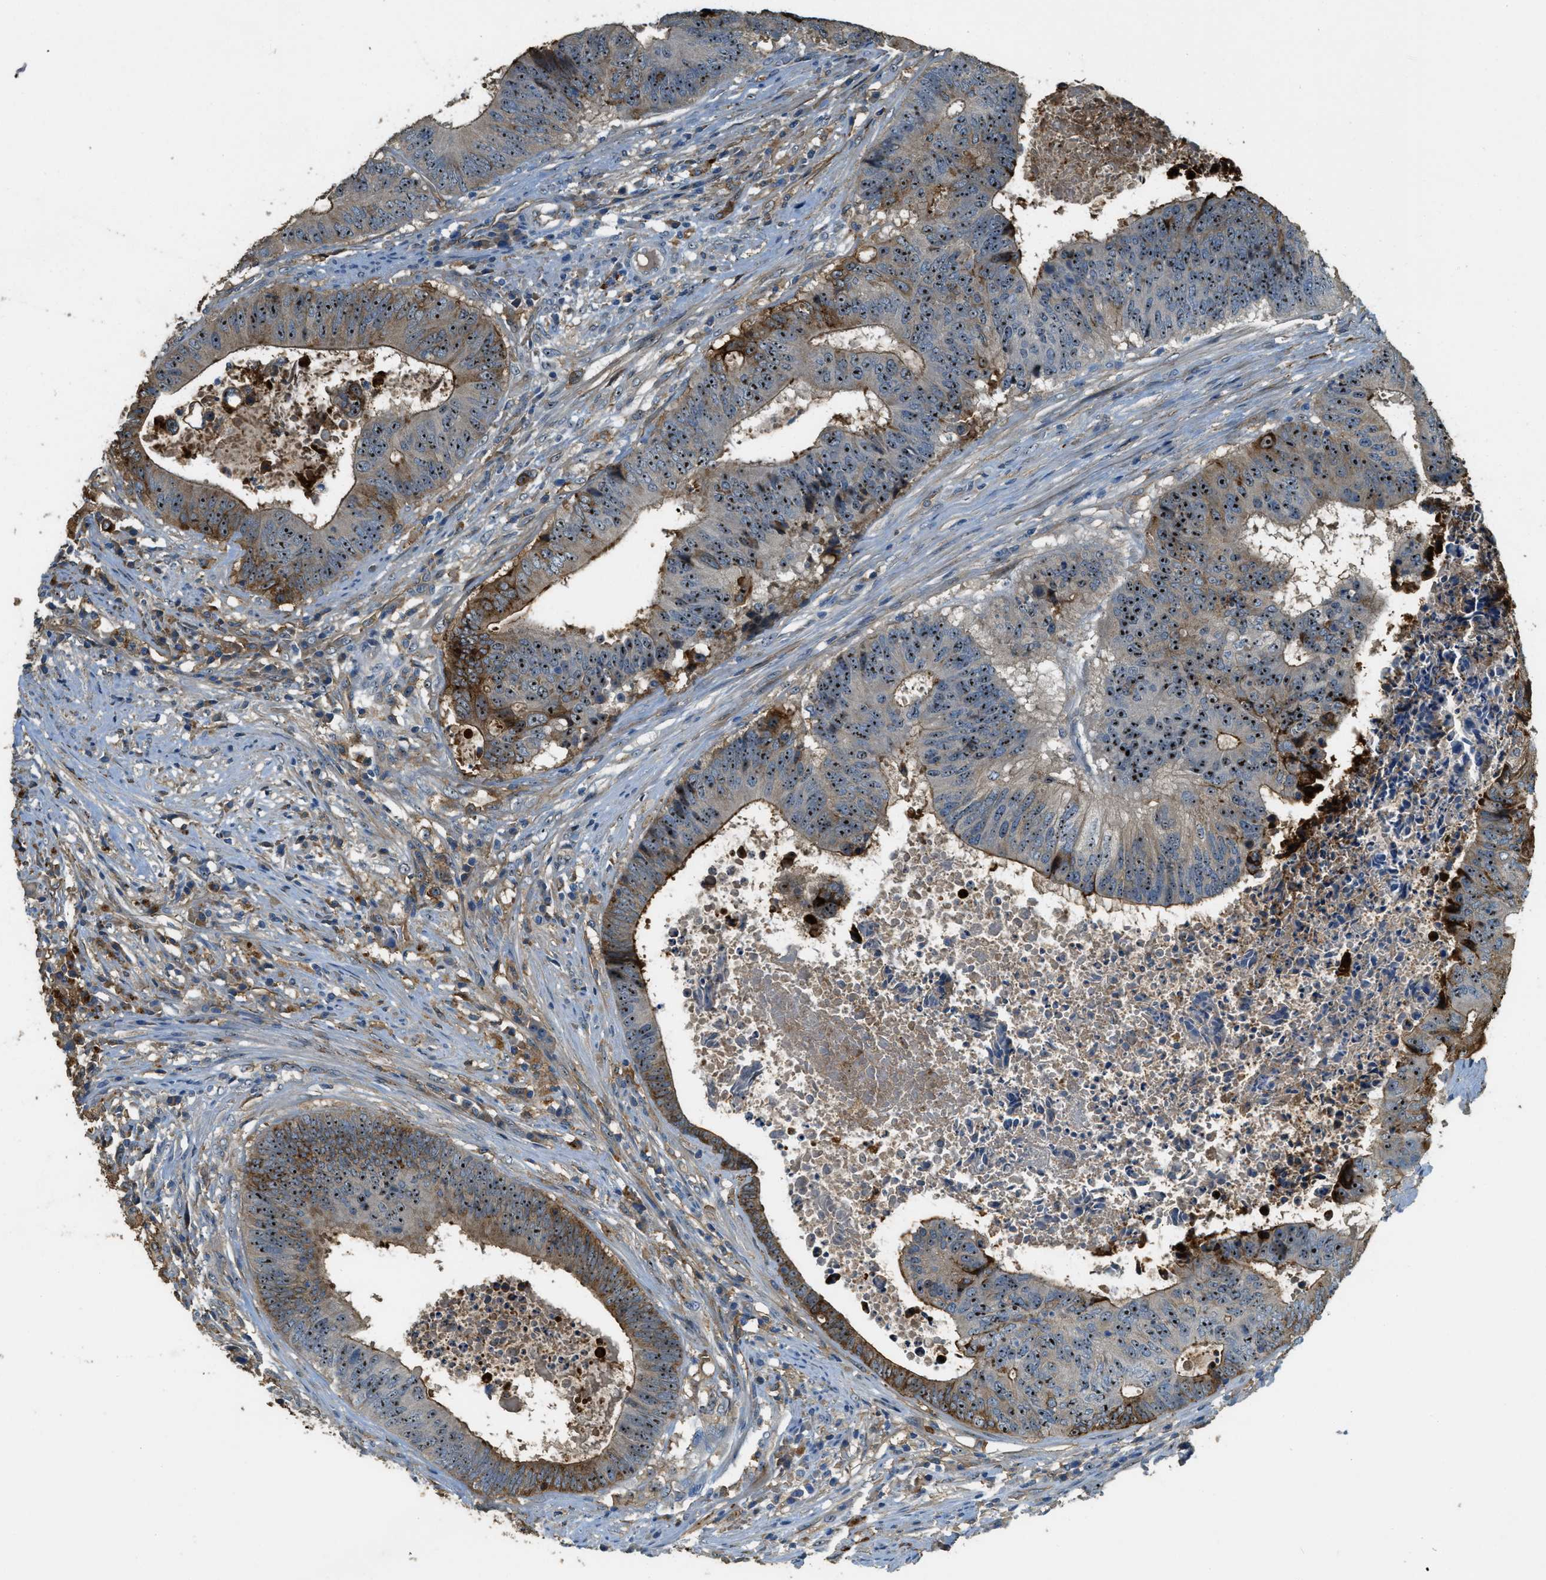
{"staining": {"intensity": "moderate", "quantity": ">75%", "location": "cytoplasmic/membranous,nuclear"}, "tissue": "colorectal cancer", "cell_type": "Tumor cells", "image_type": "cancer", "snomed": [{"axis": "morphology", "description": "Adenocarcinoma, NOS"}, {"axis": "topography", "description": "Rectum"}], "caption": "Immunohistochemistry (IHC) image of human adenocarcinoma (colorectal) stained for a protein (brown), which shows medium levels of moderate cytoplasmic/membranous and nuclear staining in approximately >75% of tumor cells.", "gene": "OSMR", "patient": {"sex": "male", "age": 72}}